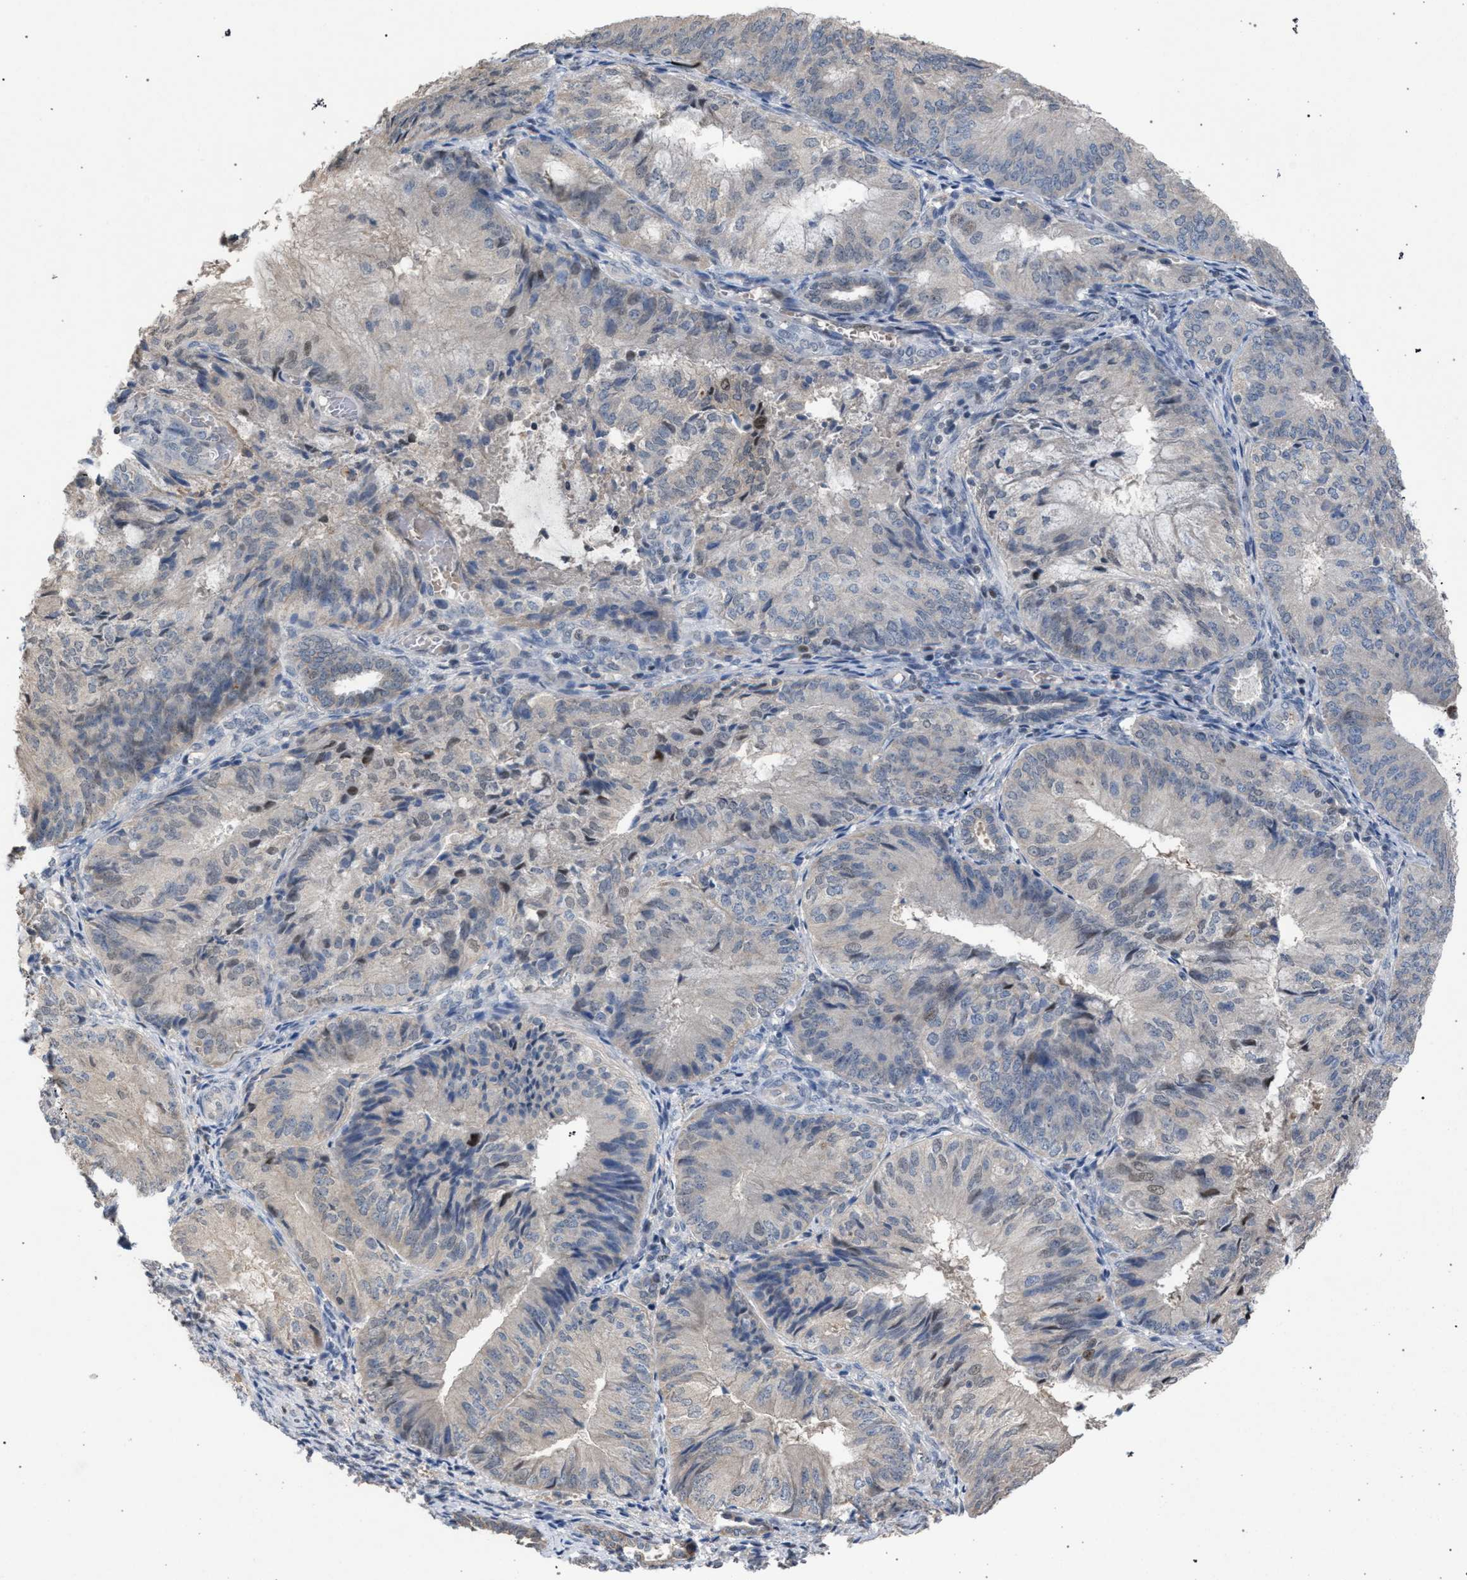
{"staining": {"intensity": "negative", "quantity": "none", "location": "none"}, "tissue": "endometrial cancer", "cell_type": "Tumor cells", "image_type": "cancer", "snomed": [{"axis": "morphology", "description": "Adenocarcinoma, NOS"}, {"axis": "topography", "description": "Endometrium"}], "caption": "Tumor cells are negative for brown protein staining in endometrial cancer.", "gene": "TECPR1", "patient": {"sex": "female", "age": 81}}